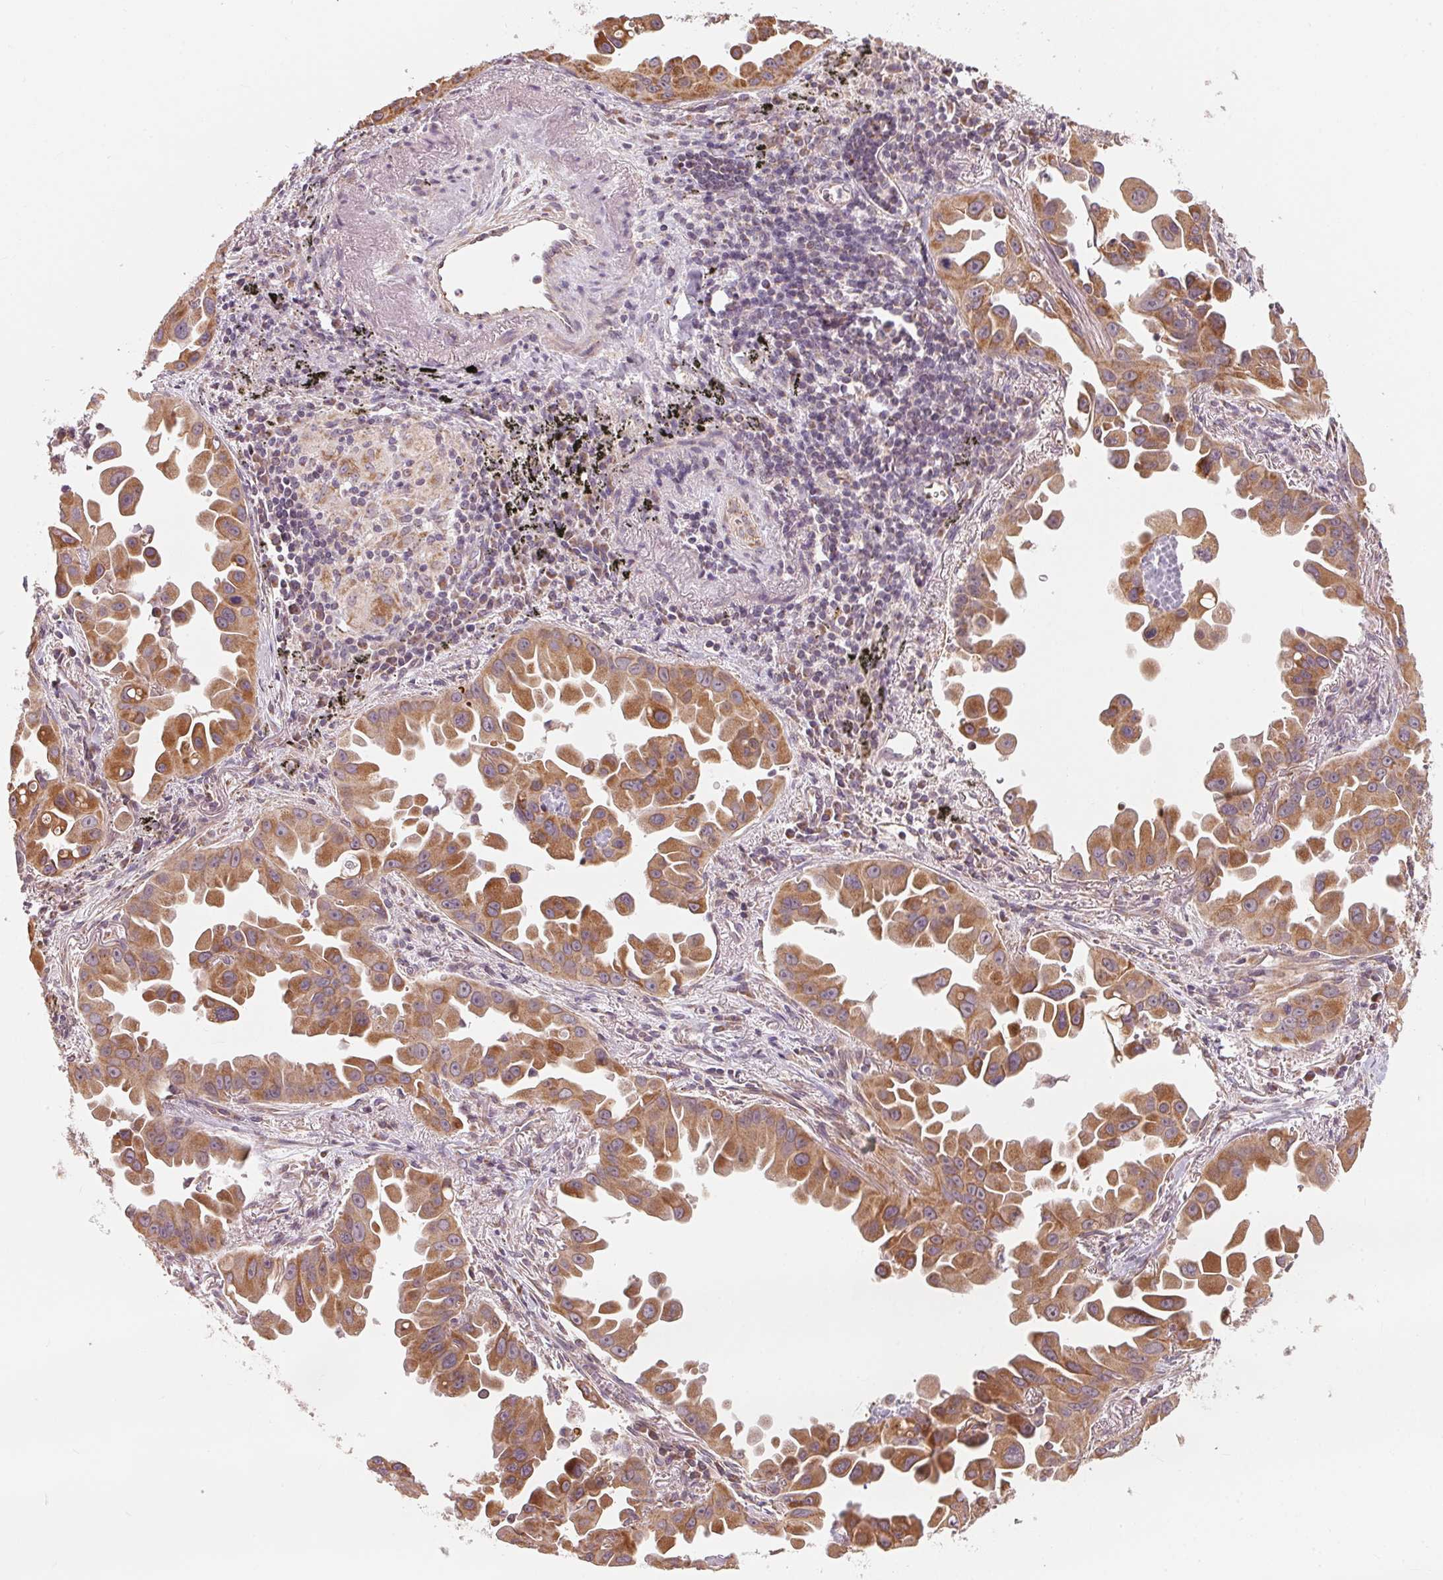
{"staining": {"intensity": "moderate", "quantity": ">75%", "location": "cytoplasmic/membranous"}, "tissue": "lung cancer", "cell_type": "Tumor cells", "image_type": "cancer", "snomed": [{"axis": "morphology", "description": "Adenocarcinoma, NOS"}, {"axis": "topography", "description": "Lung"}], "caption": "Protein staining displays moderate cytoplasmic/membranous expression in about >75% of tumor cells in lung adenocarcinoma. (brown staining indicates protein expression, while blue staining denotes nuclei).", "gene": "MATCAP1", "patient": {"sex": "male", "age": 68}}